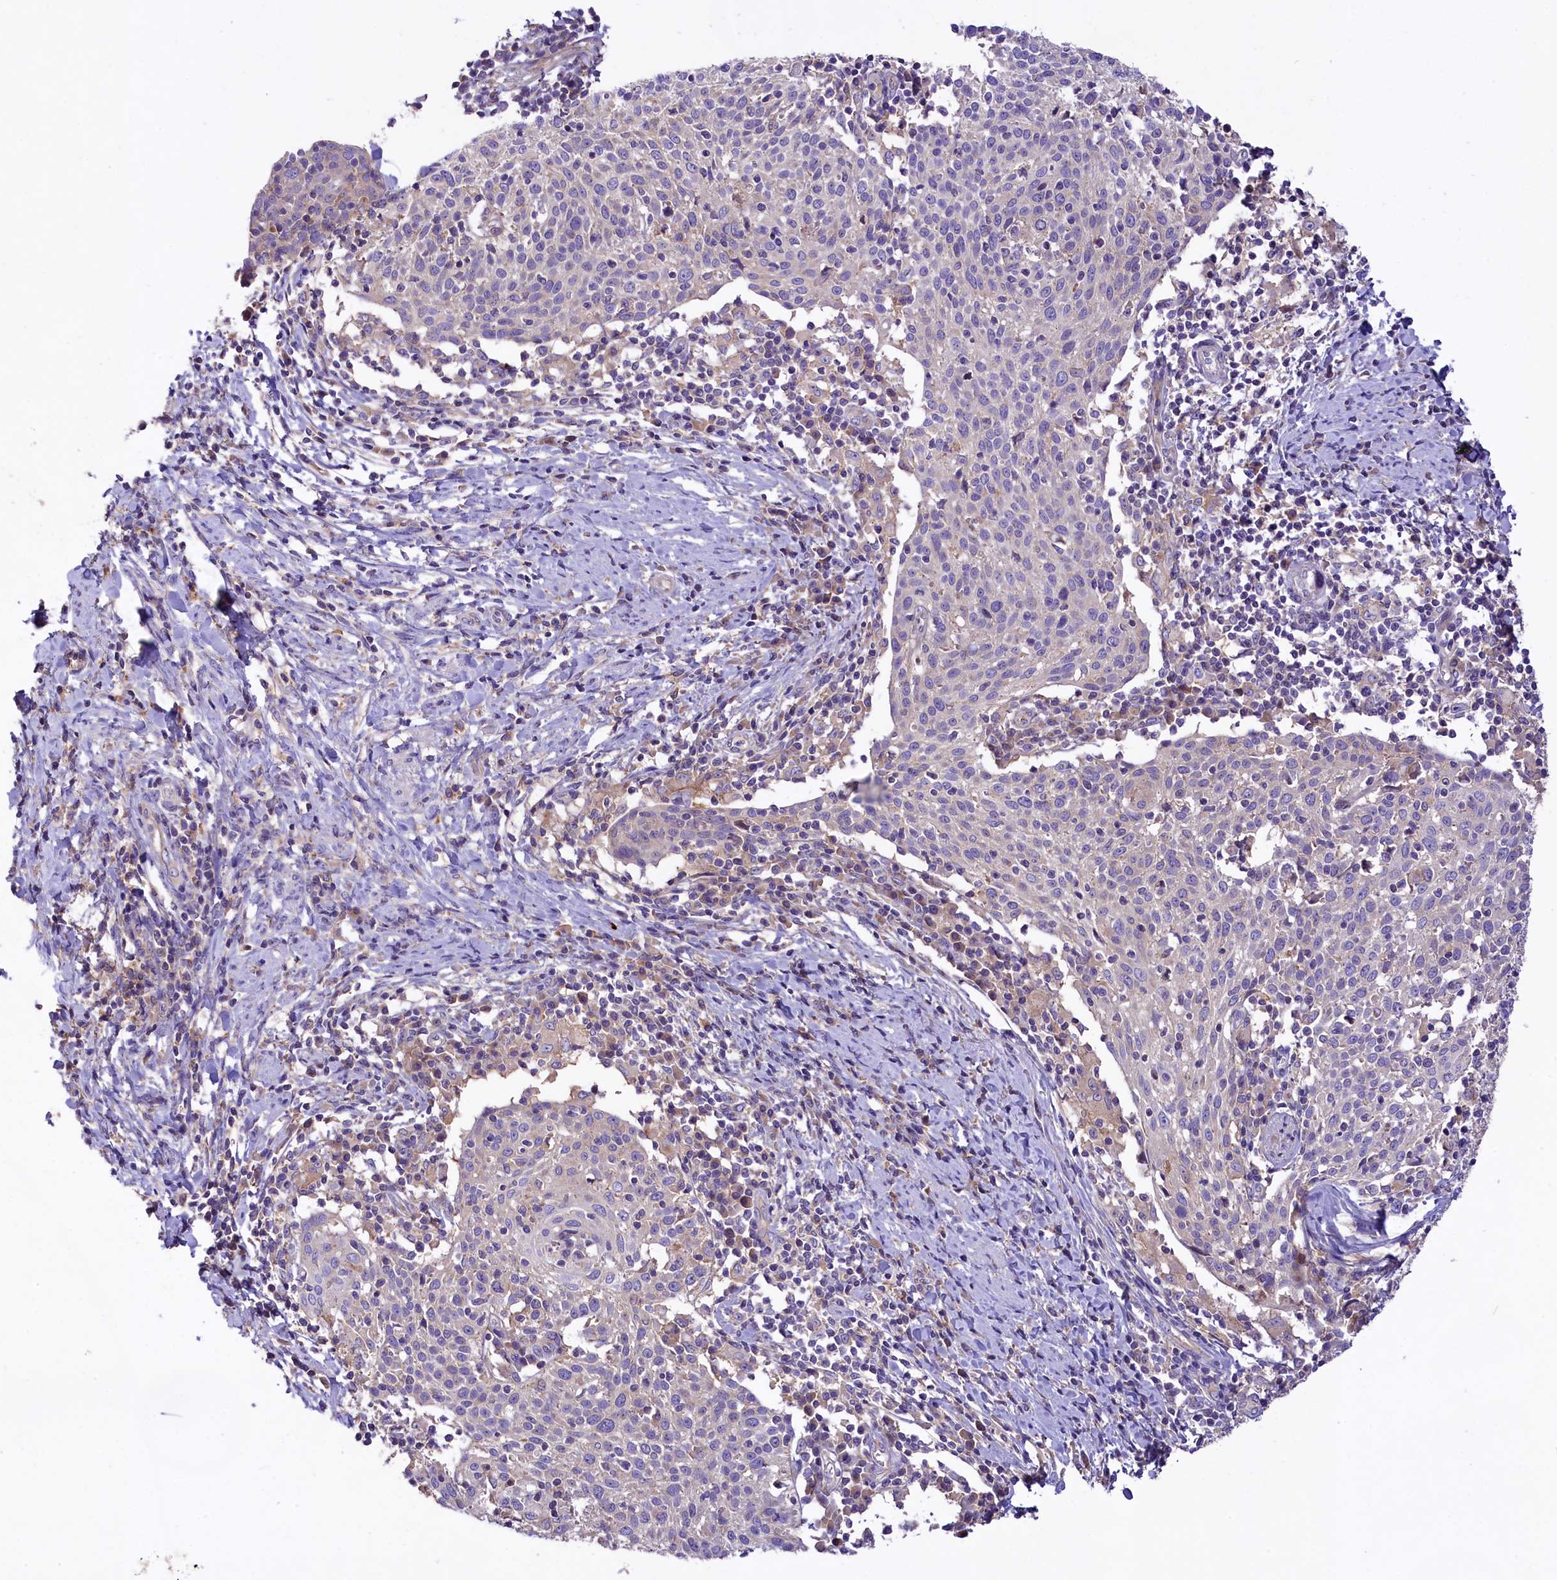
{"staining": {"intensity": "negative", "quantity": "none", "location": "none"}, "tissue": "cervical cancer", "cell_type": "Tumor cells", "image_type": "cancer", "snomed": [{"axis": "morphology", "description": "Squamous cell carcinoma, NOS"}, {"axis": "topography", "description": "Cervix"}], "caption": "Immunohistochemistry image of cervical cancer stained for a protein (brown), which shows no expression in tumor cells.", "gene": "PEMT", "patient": {"sex": "female", "age": 52}}